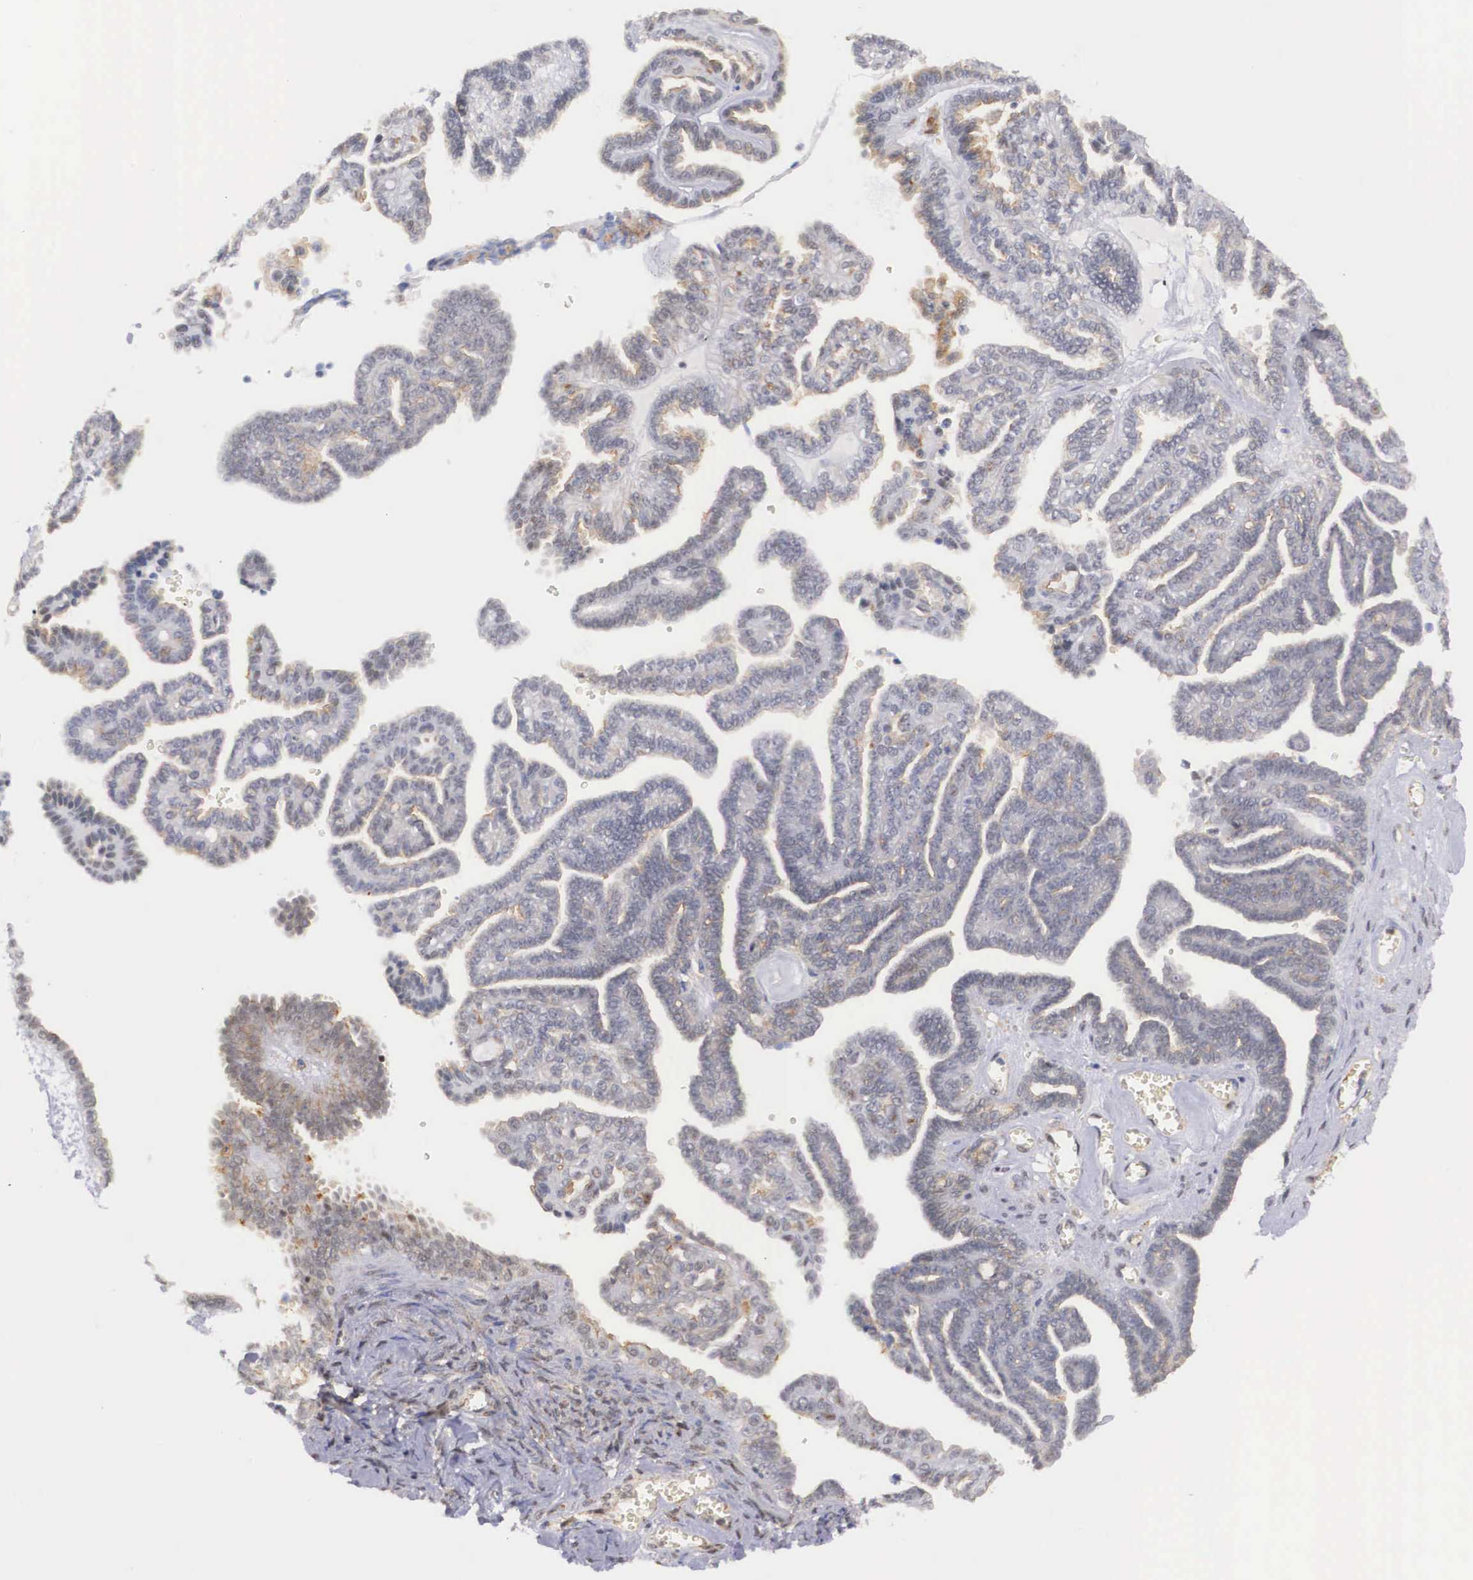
{"staining": {"intensity": "weak", "quantity": ">75%", "location": "cytoplasmic/membranous"}, "tissue": "ovarian cancer", "cell_type": "Tumor cells", "image_type": "cancer", "snomed": [{"axis": "morphology", "description": "Cystadenocarcinoma, serous, NOS"}, {"axis": "topography", "description": "Ovary"}], "caption": "Brown immunohistochemical staining in ovarian serous cystadenocarcinoma reveals weak cytoplasmic/membranous expression in approximately >75% of tumor cells.", "gene": "NR4A2", "patient": {"sex": "female", "age": 71}}